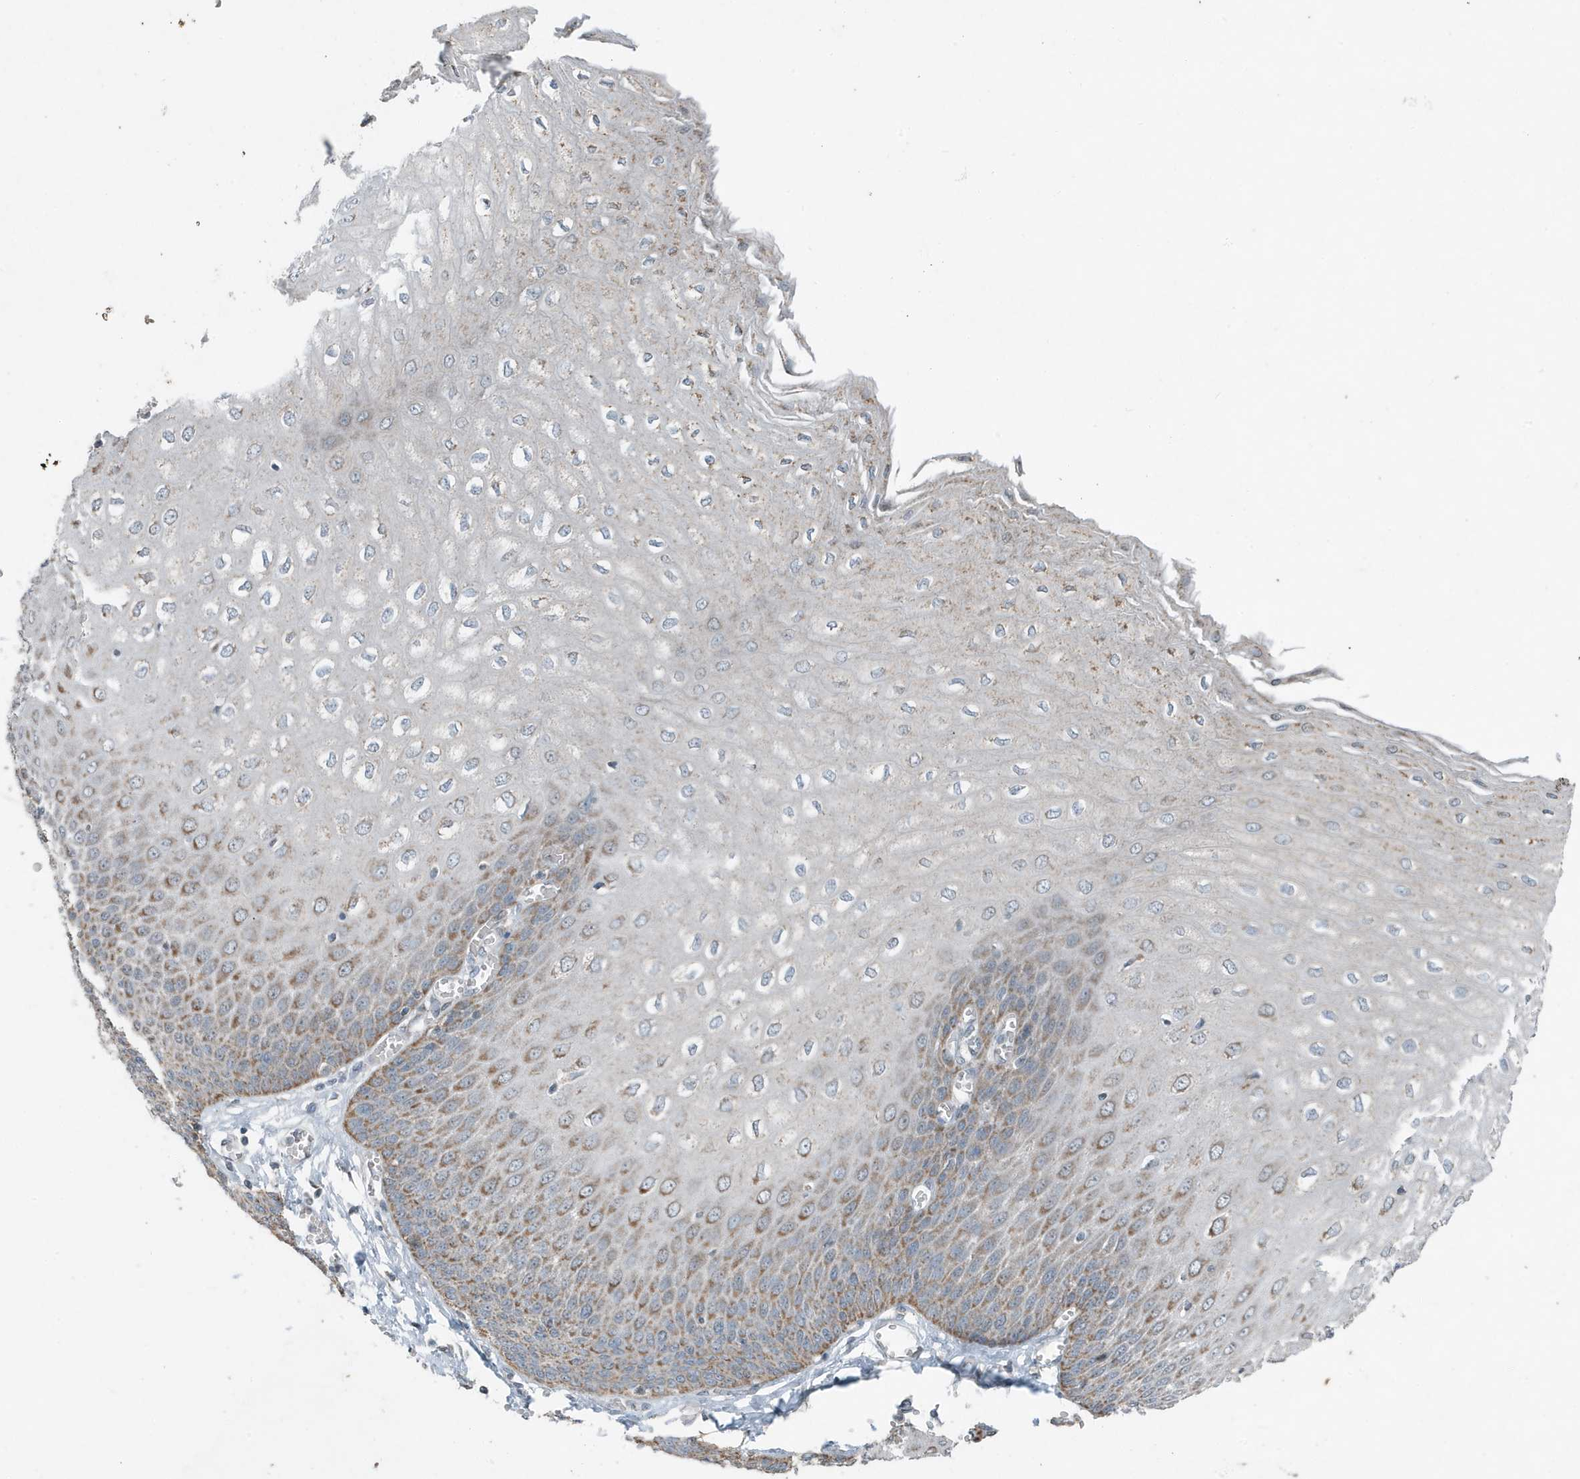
{"staining": {"intensity": "moderate", "quantity": "25%-75%", "location": "cytoplasmic/membranous"}, "tissue": "esophagus", "cell_type": "Squamous epithelial cells", "image_type": "normal", "snomed": [{"axis": "morphology", "description": "Normal tissue, NOS"}, {"axis": "topography", "description": "Esophagus"}], "caption": "About 25%-75% of squamous epithelial cells in normal human esophagus show moderate cytoplasmic/membranous protein staining as visualized by brown immunohistochemical staining.", "gene": "MT", "patient": {"sex": "male", "age": 60}}